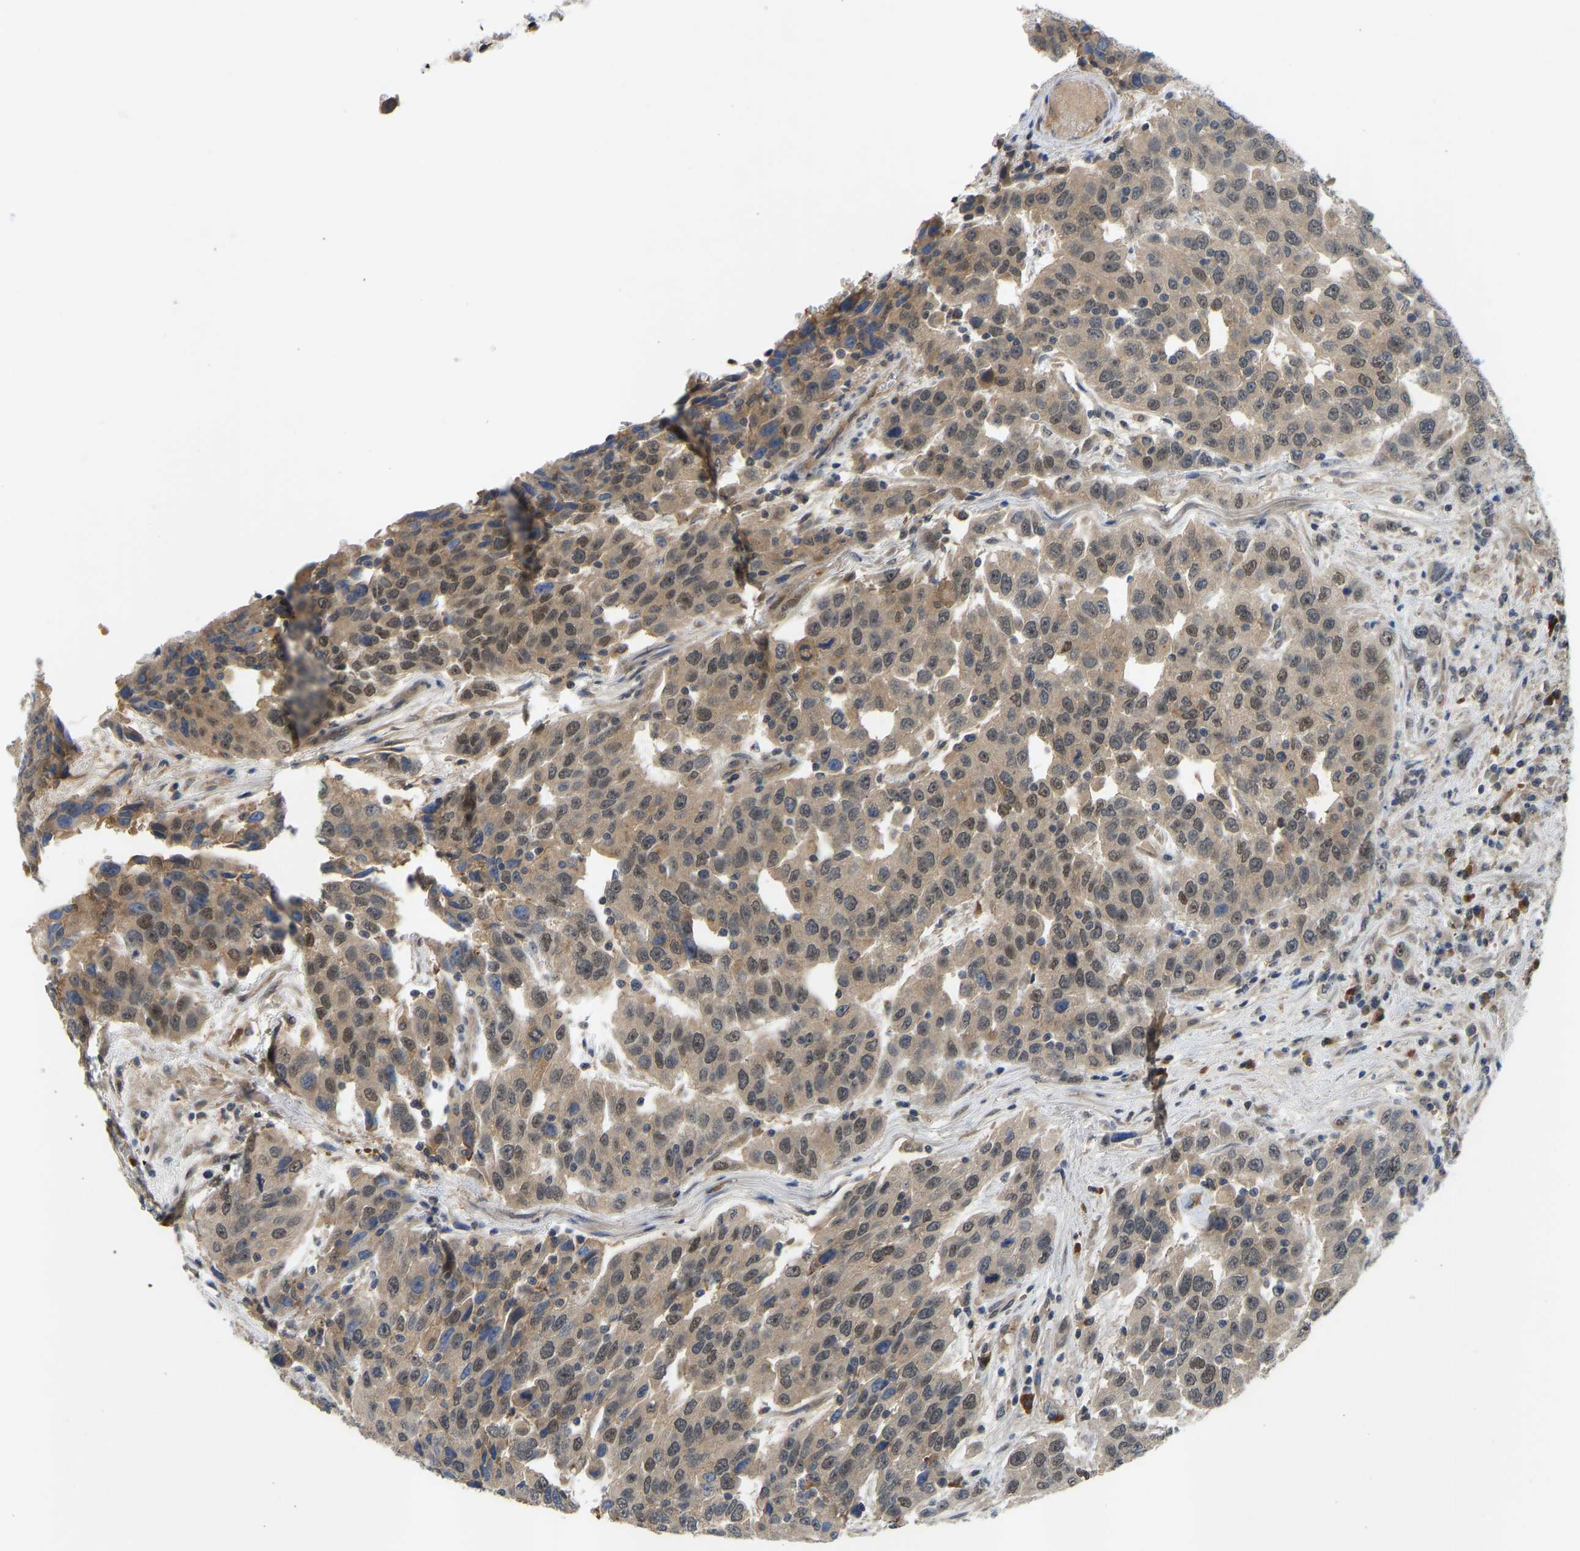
{"staining": {"intensity": "weak", "quantity": "25%-75%", "location": "cytoplasmic/membranous,nuclear"}, "tissue": "urothelial cancer", "cell_type": "Tumor cells", "image_type": "cancer", "snomed": [{"axis": "morphology", "description": "Urothelial carcinoma, High grade"}, {"axis": "topography", "description": "Urinary bladder"}], "caption": "Immunohistochemical staining of urothelial carcinoma (high-grade) demonstrates weak cytoplasmic/membranous and nuclear protein positivity in approximately 25%-75% of tumor cells.", "gene": "ZNF251", "patient": {"sex": "female", "age": 80}}